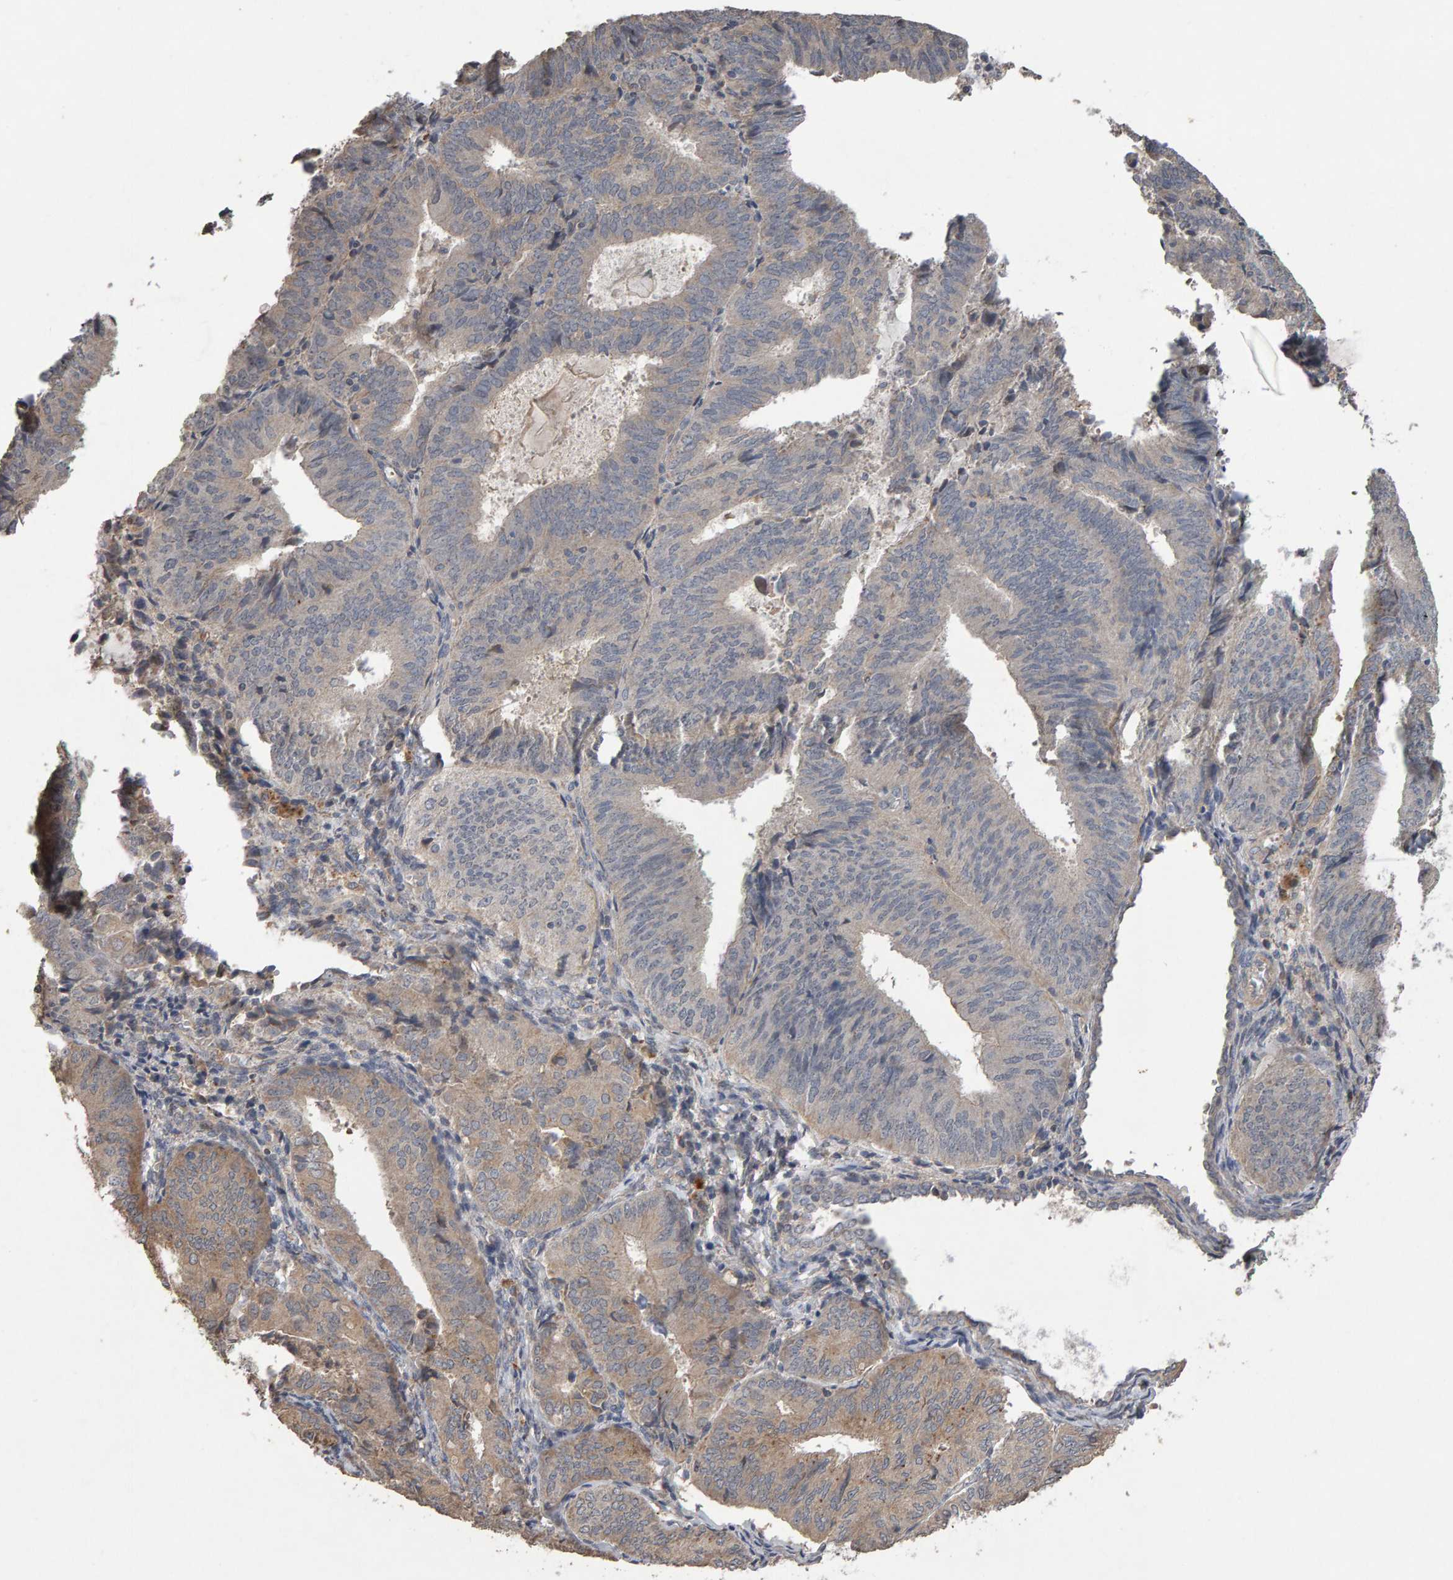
{"staining": {"intensity": "weak", "quantity": "25%-75%", "location": "cytoplasmic/membranous"}, "tissue": "endometrial cancer", "cell_type": "Tumor cells", "image_type": "cancer", "snomed": [{"axis": "morphology", "description": "Adenocarcinoma, NOS"}, {"axis": "topography", "description": "Endometrium"}], "caption": "Tumor cells demonstrate low levels of weak cytoplasmic/membranous staining in about 25%-75% of cells in endometrial cancer.", "gene": "COASY", "patient": {"sex": "female", "age": 81}}